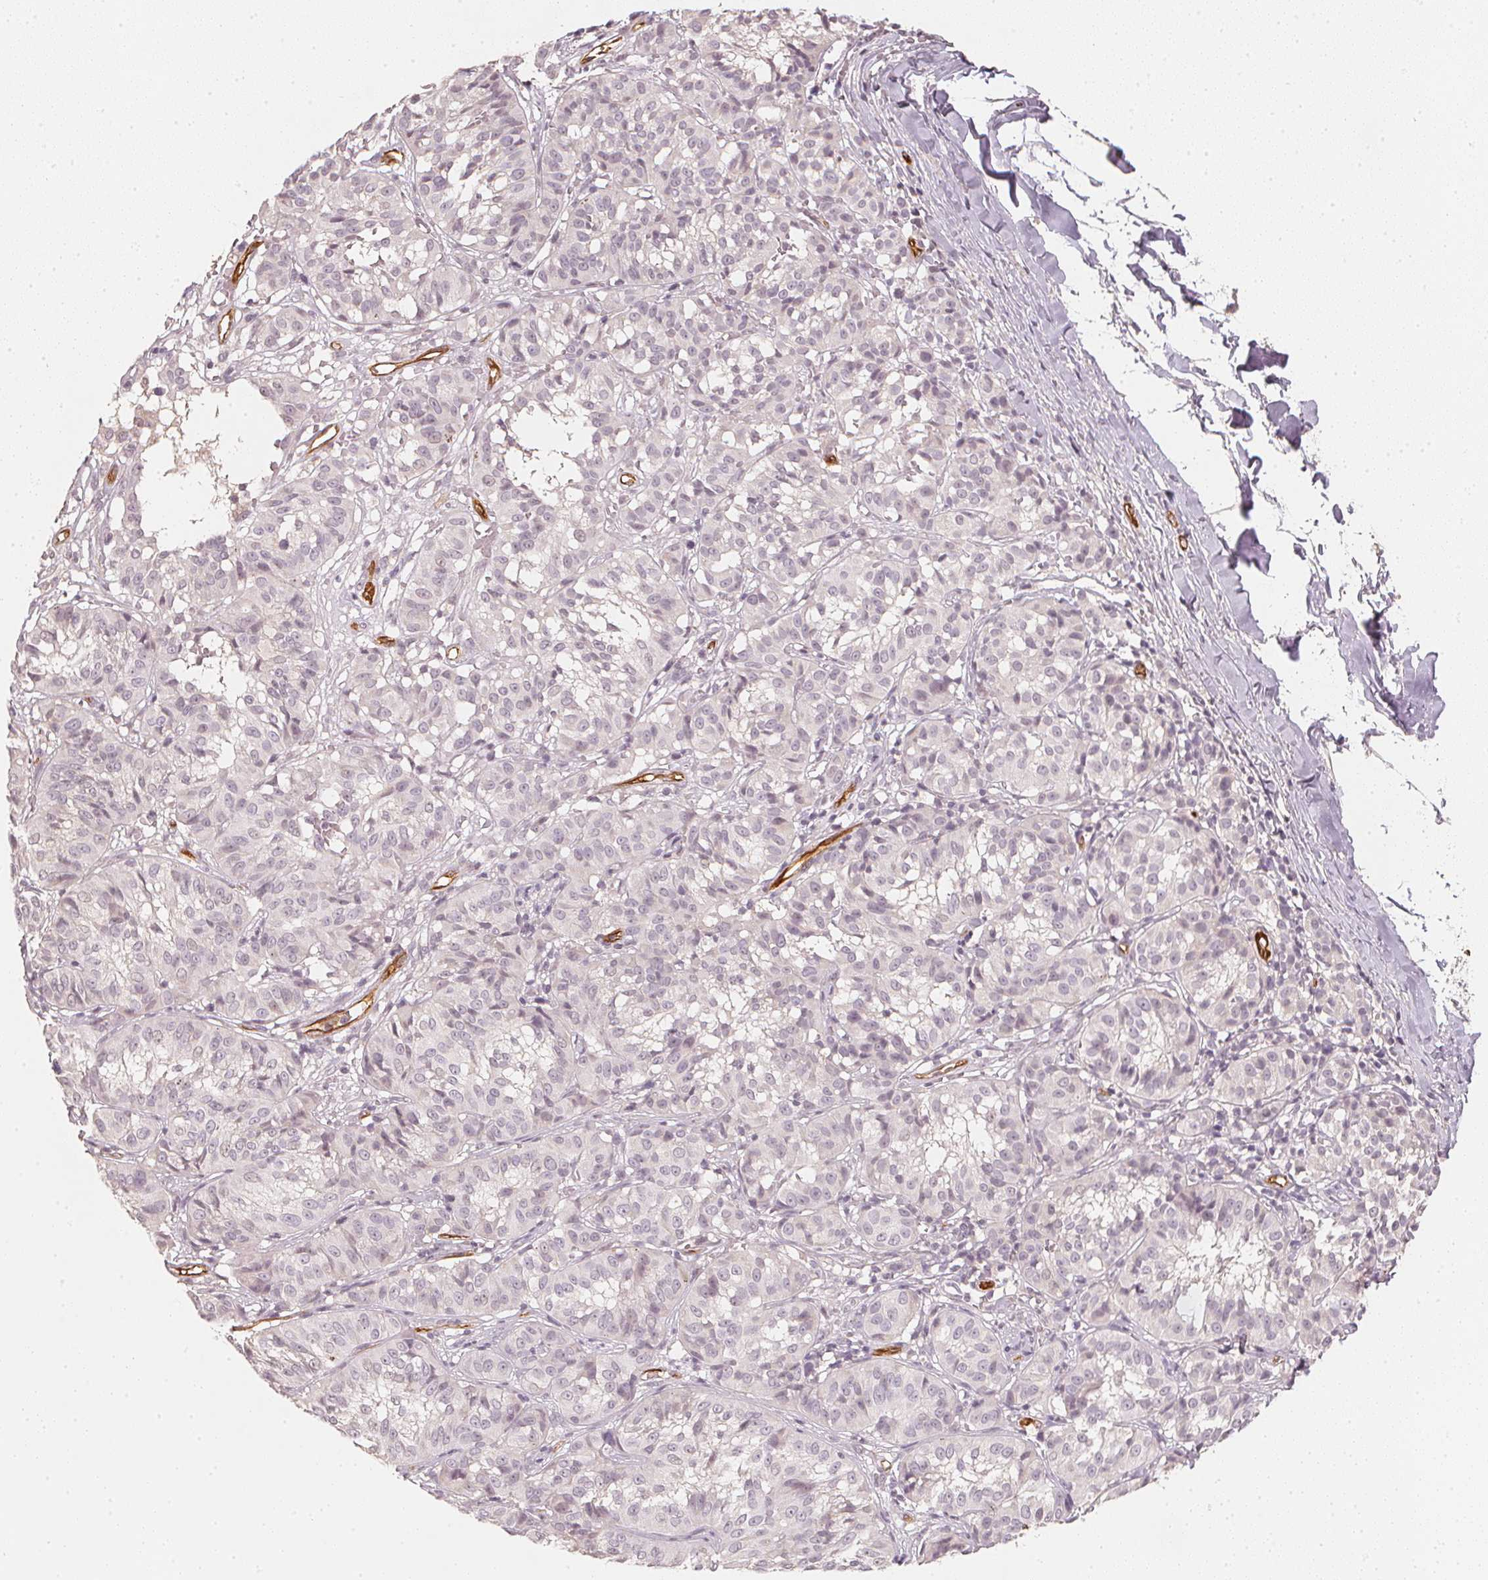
{"staining": {"intensity": "negative", "quantity": "none", "location": "none"}, "tissue": "melanoma", "cell_type": "Tumor cells", "image_type": "cancer", "snomed": [{"axis": "morphology", "description": "Malignant melanoma, NOS"}, {"axis": "topography", "description": "Skin"}], "caption": "An immunohistochemistry image of melanoma is shown. There is no staining in tumor cells of melanoma.", "gene": "CIB1", "patient": {"sex": "female", "age": 72}}